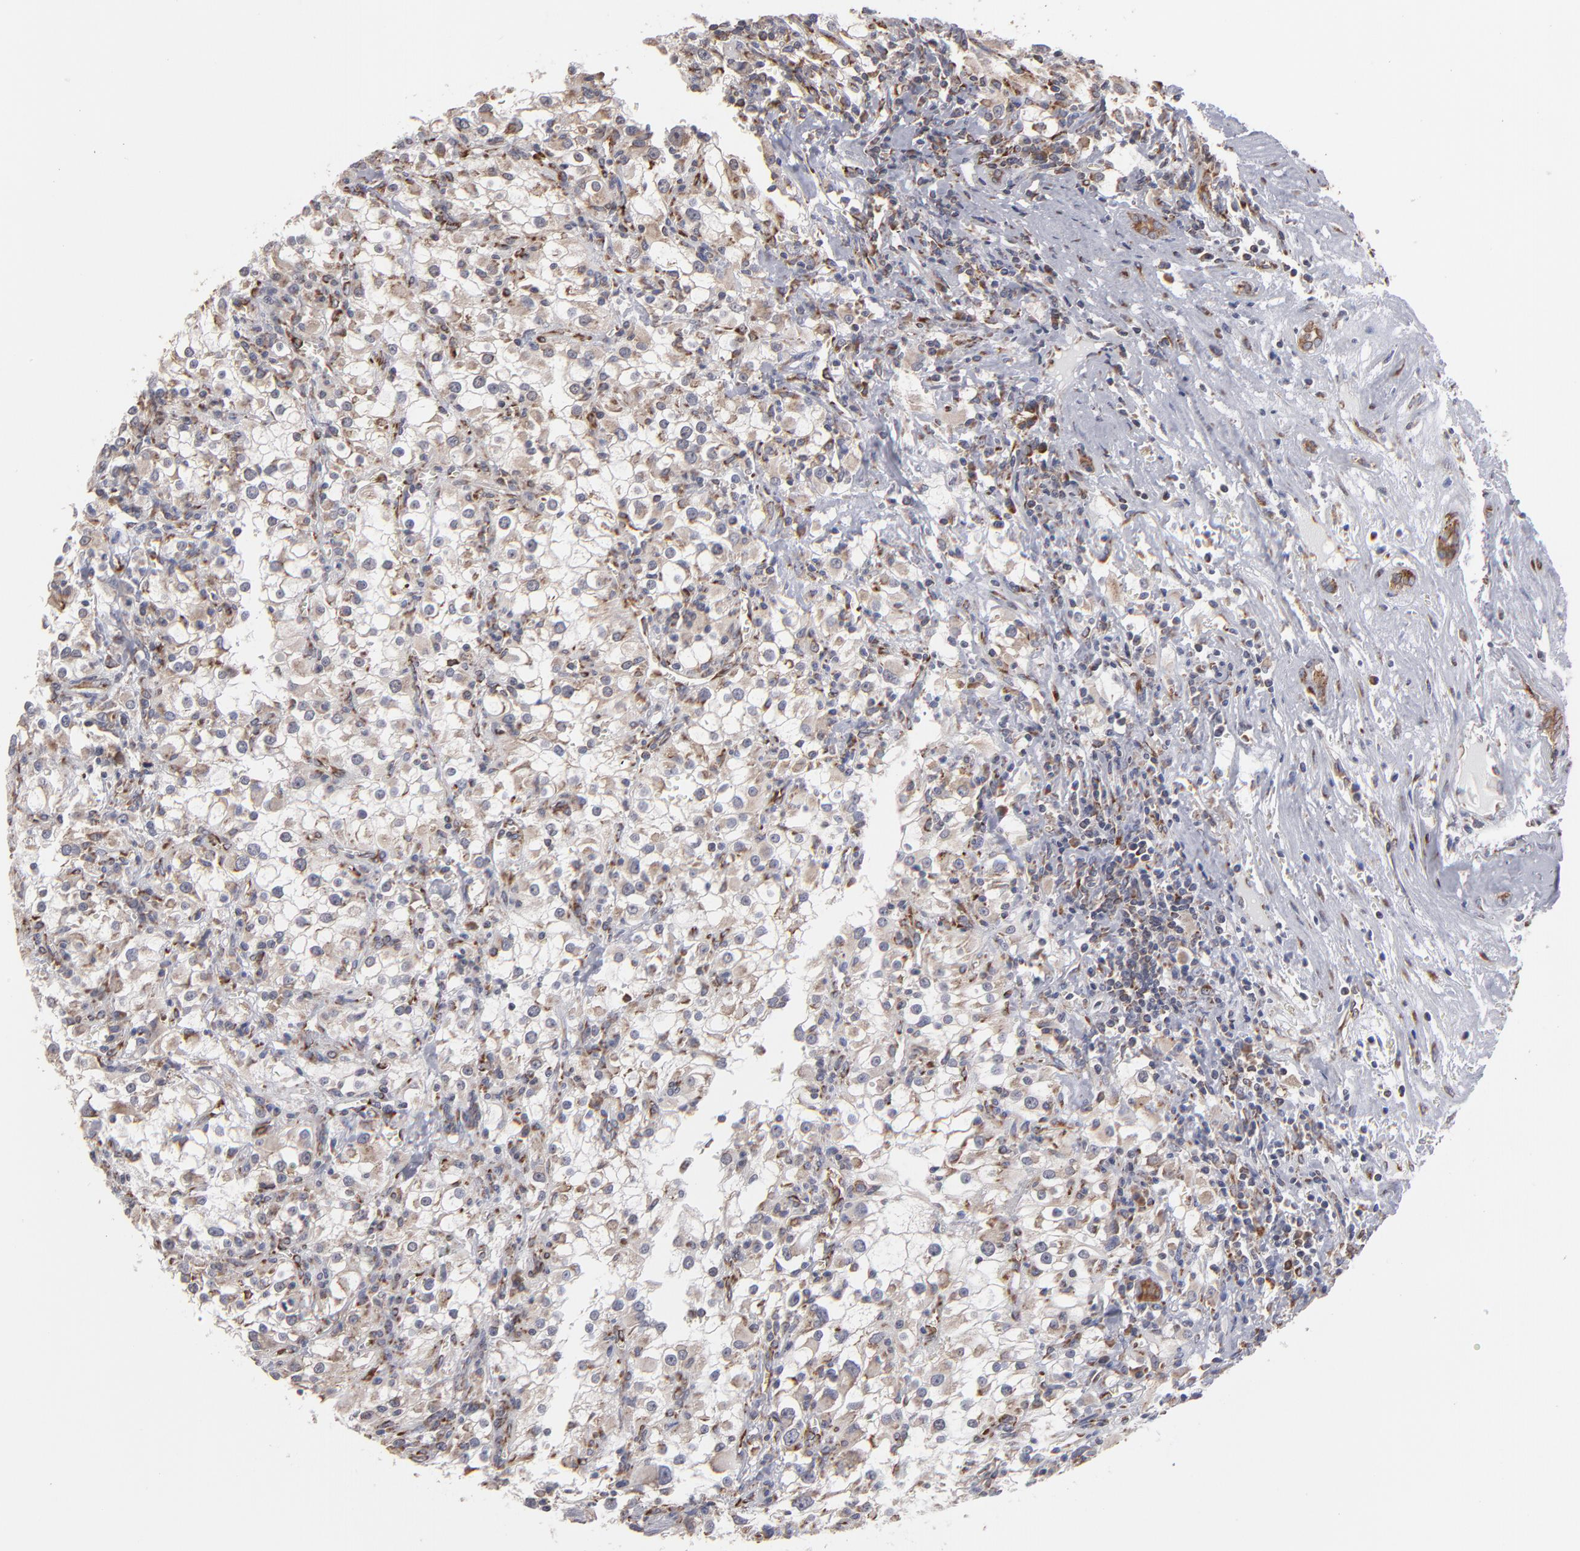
{"staining": {"intensity": "weak", "quantity": ">75%", "location": "cytoplasmic/membranous"}, "tissue": "renal cancer", "cell_type": "Tumor cells", "image_type": "cancer", "snomed": [{"axis": "morphology", "description": "Adenocarcinoma, NOS"}, {"axis": "topography", "description": "Kidney"}], "caption": "A histopathology image of human renal cancer stained for a protein exhibits weak cytoplasmic/membranous brown staining in tumor cells. The staining is performed using DAB brown chromogen to label protein expression. The nuclei are counter-stained blue using hematoxylin.", "gene": "KTN1", "patient": {"sex": "female", "age": 52}}